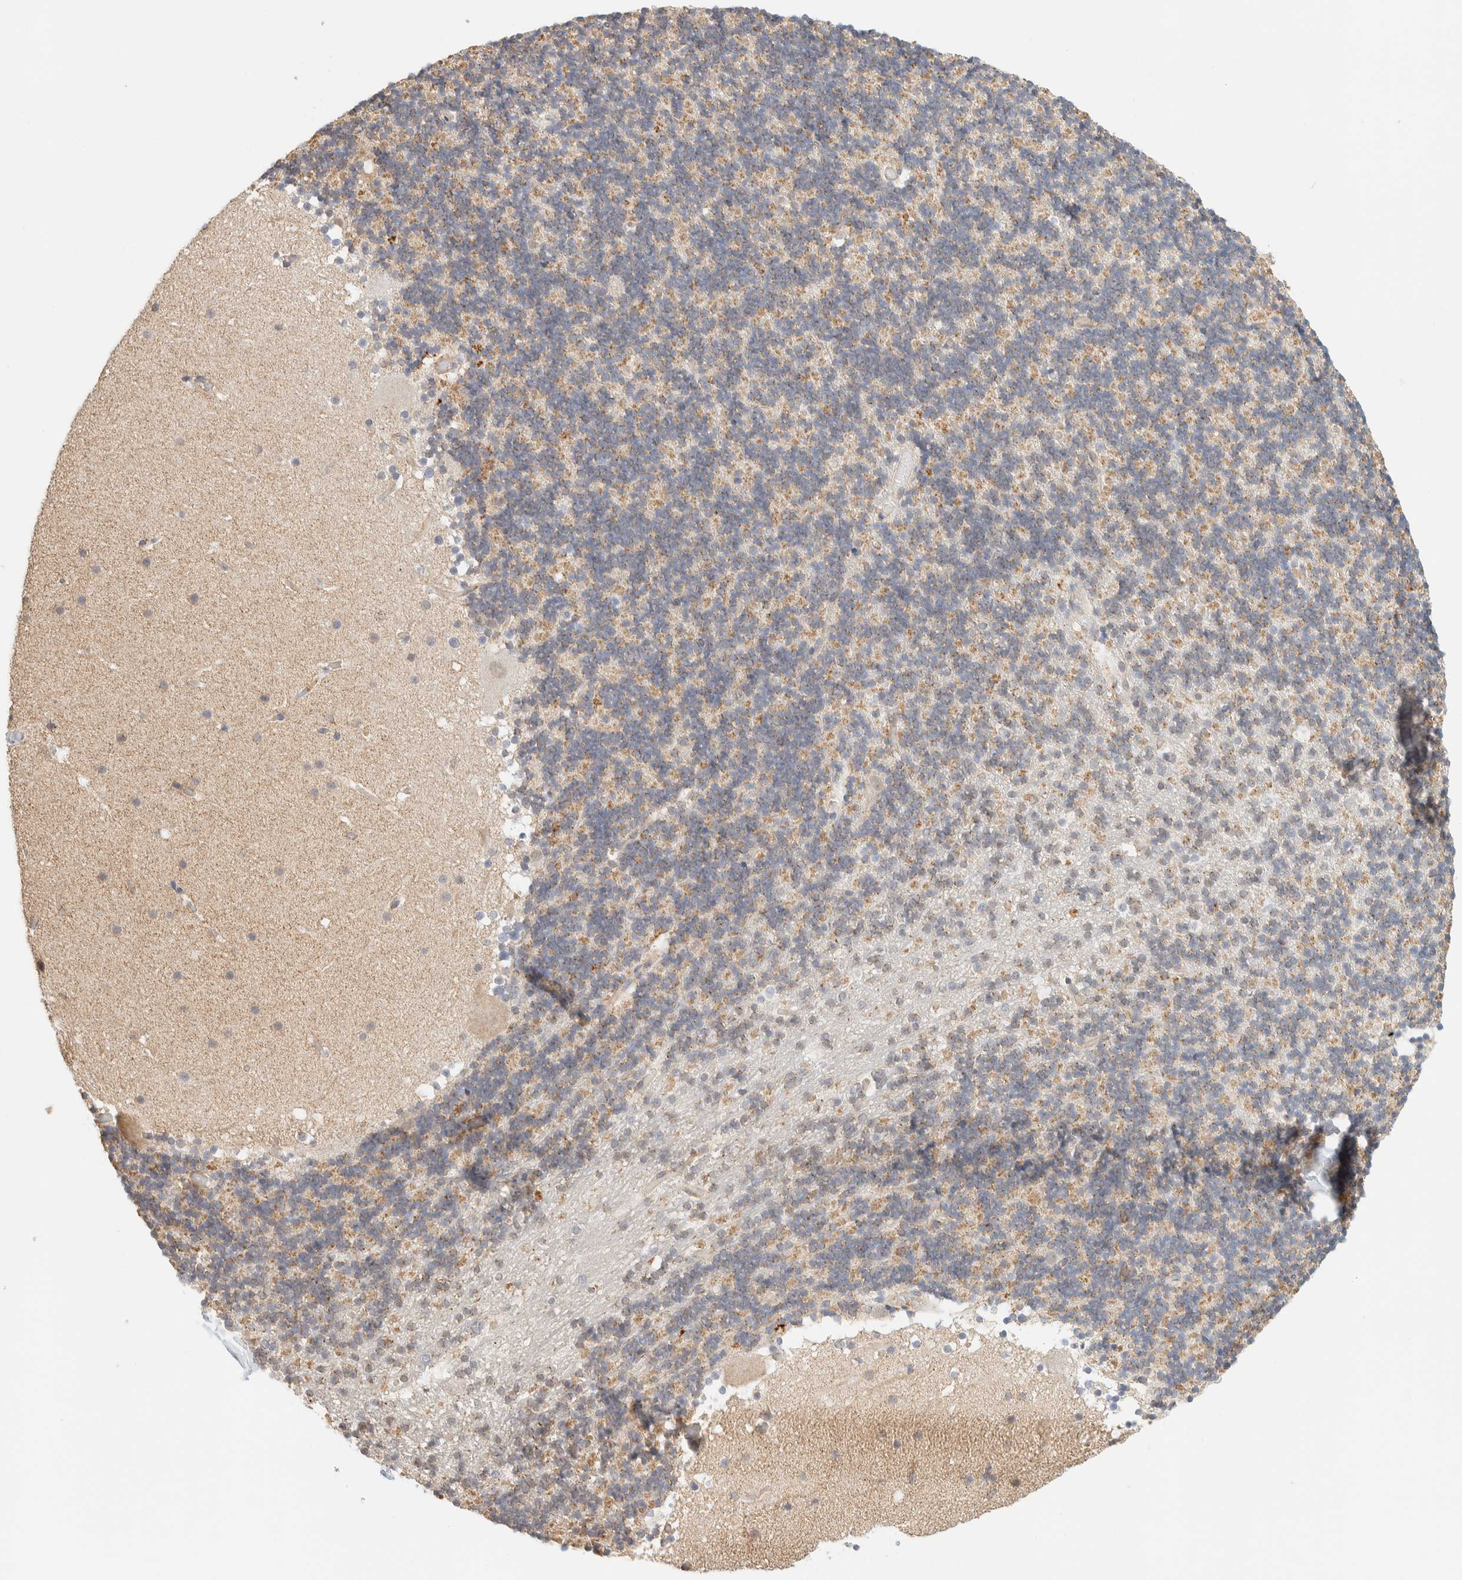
{"staining": {"intensity": "weak", "quantity": ">75%", "location": "cytoplasmic/membranous"}, "tissue": "cerebellum", "cell_type": "Cells in granular layer", "image_type": "normal", "snomed": [{"axis": "morphology", "description": "Normal tissue, NOS"}, {"axis": "topography", "description": "Cerebellum"}], "caption": "Immunohistochemical staining of normal human cerebellum exhibits weak cytoplasmic/membranous protein staining in approximately >75% of cells in granular layer. (IHC, brightfield microscopy, high magnification).", "gene": "TBC1D8B", "patient": {"sex": "male", "age": 57}}